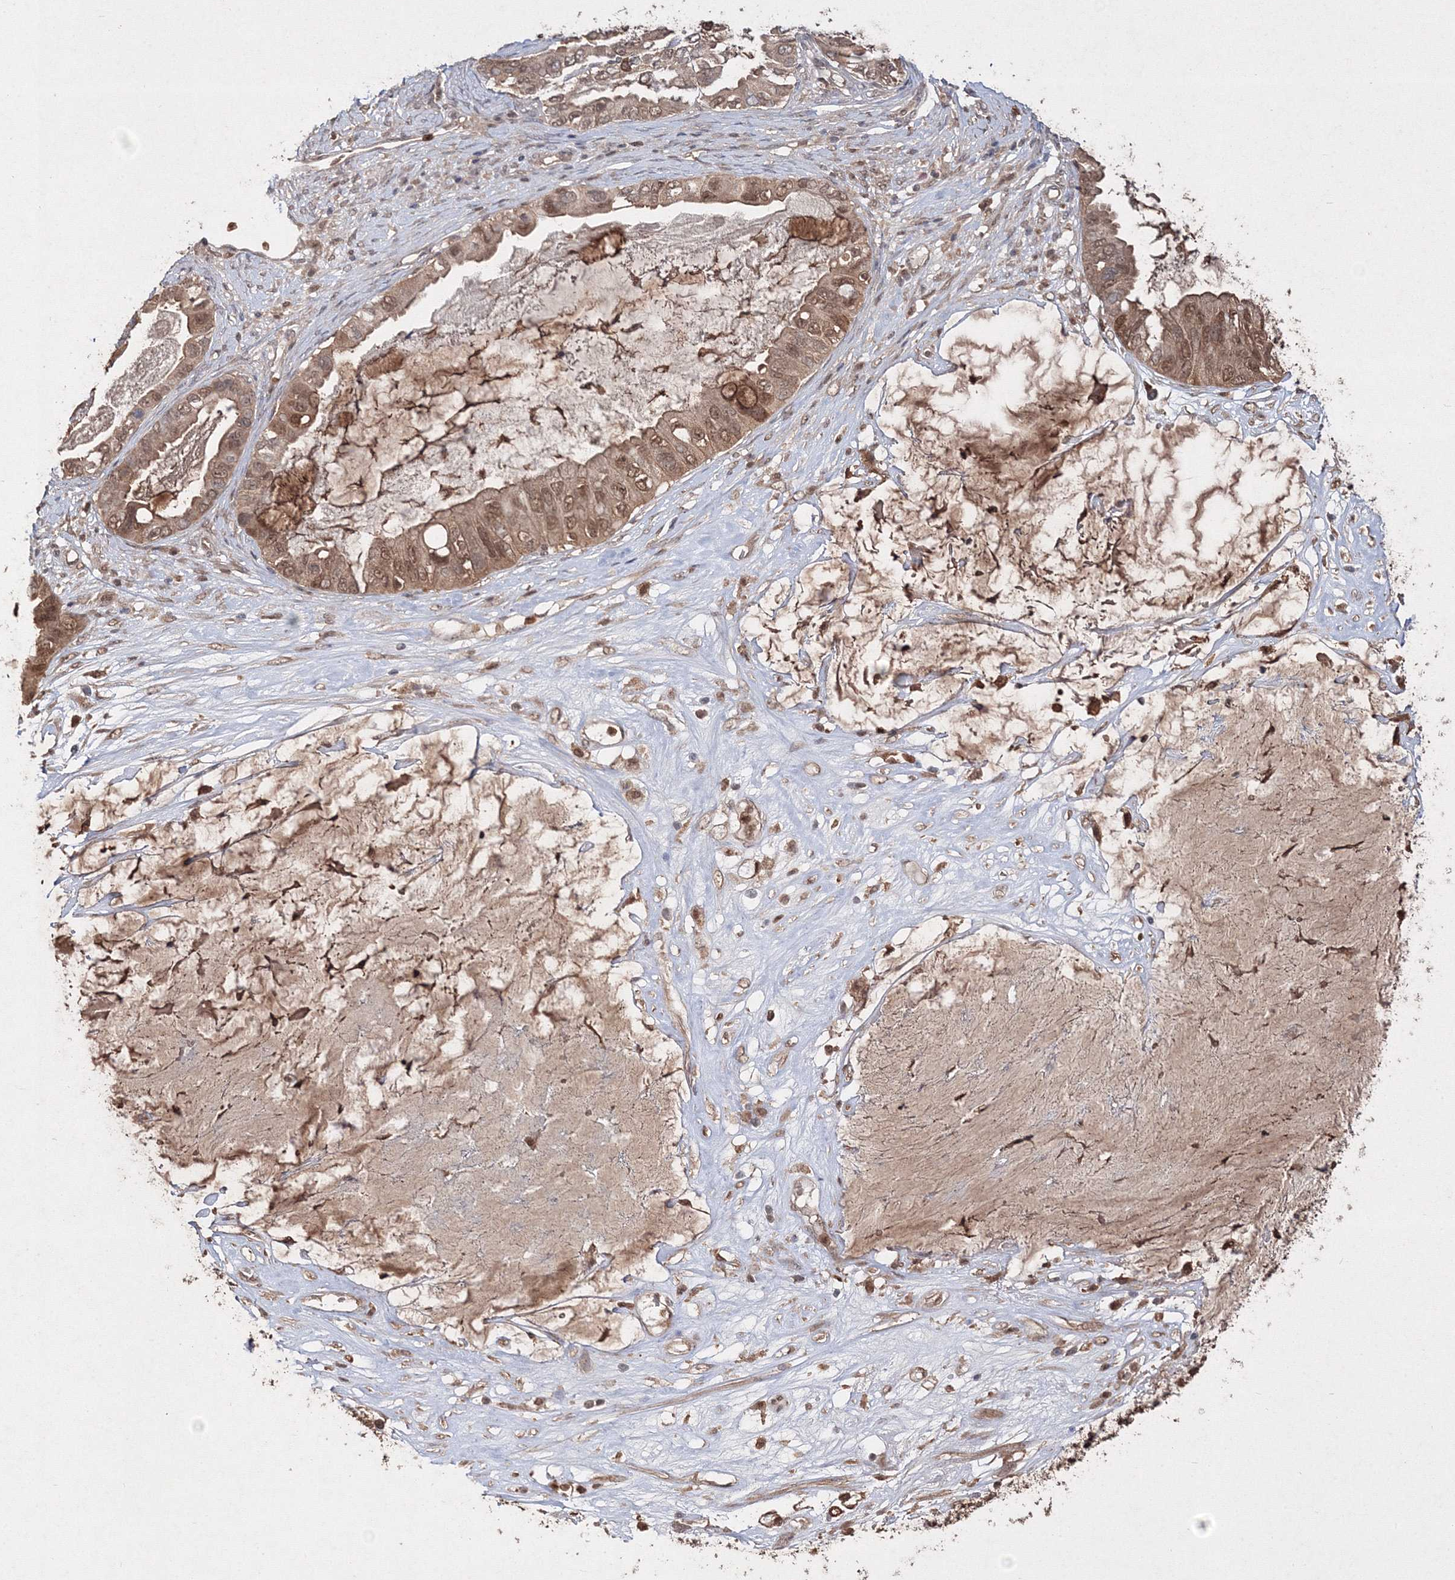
{"staining": {"intensity": "moderate", "quantity": ">75%", "location": "cytoplasmic/membranous,nuclear"}, "tissue": "ovarian cancer", "cell_type": "Tumor cells", "image_type": "cancer", "snomed": [{"axis": "morphology", "description": "Cystadenocarcinoma, mucinous, NOS"}, {"axis": "topography", "description": "Ovary"}], "caption": "Human ovarian mucinous cystadenocarcinoma stained for a protein (brown) reveals moderate cytoplasmic/membranous and nuclear positive positivity in about >75% of tumor cells.", "gene": "S100A11", "patient": {"sex": "female", "age": 80}}